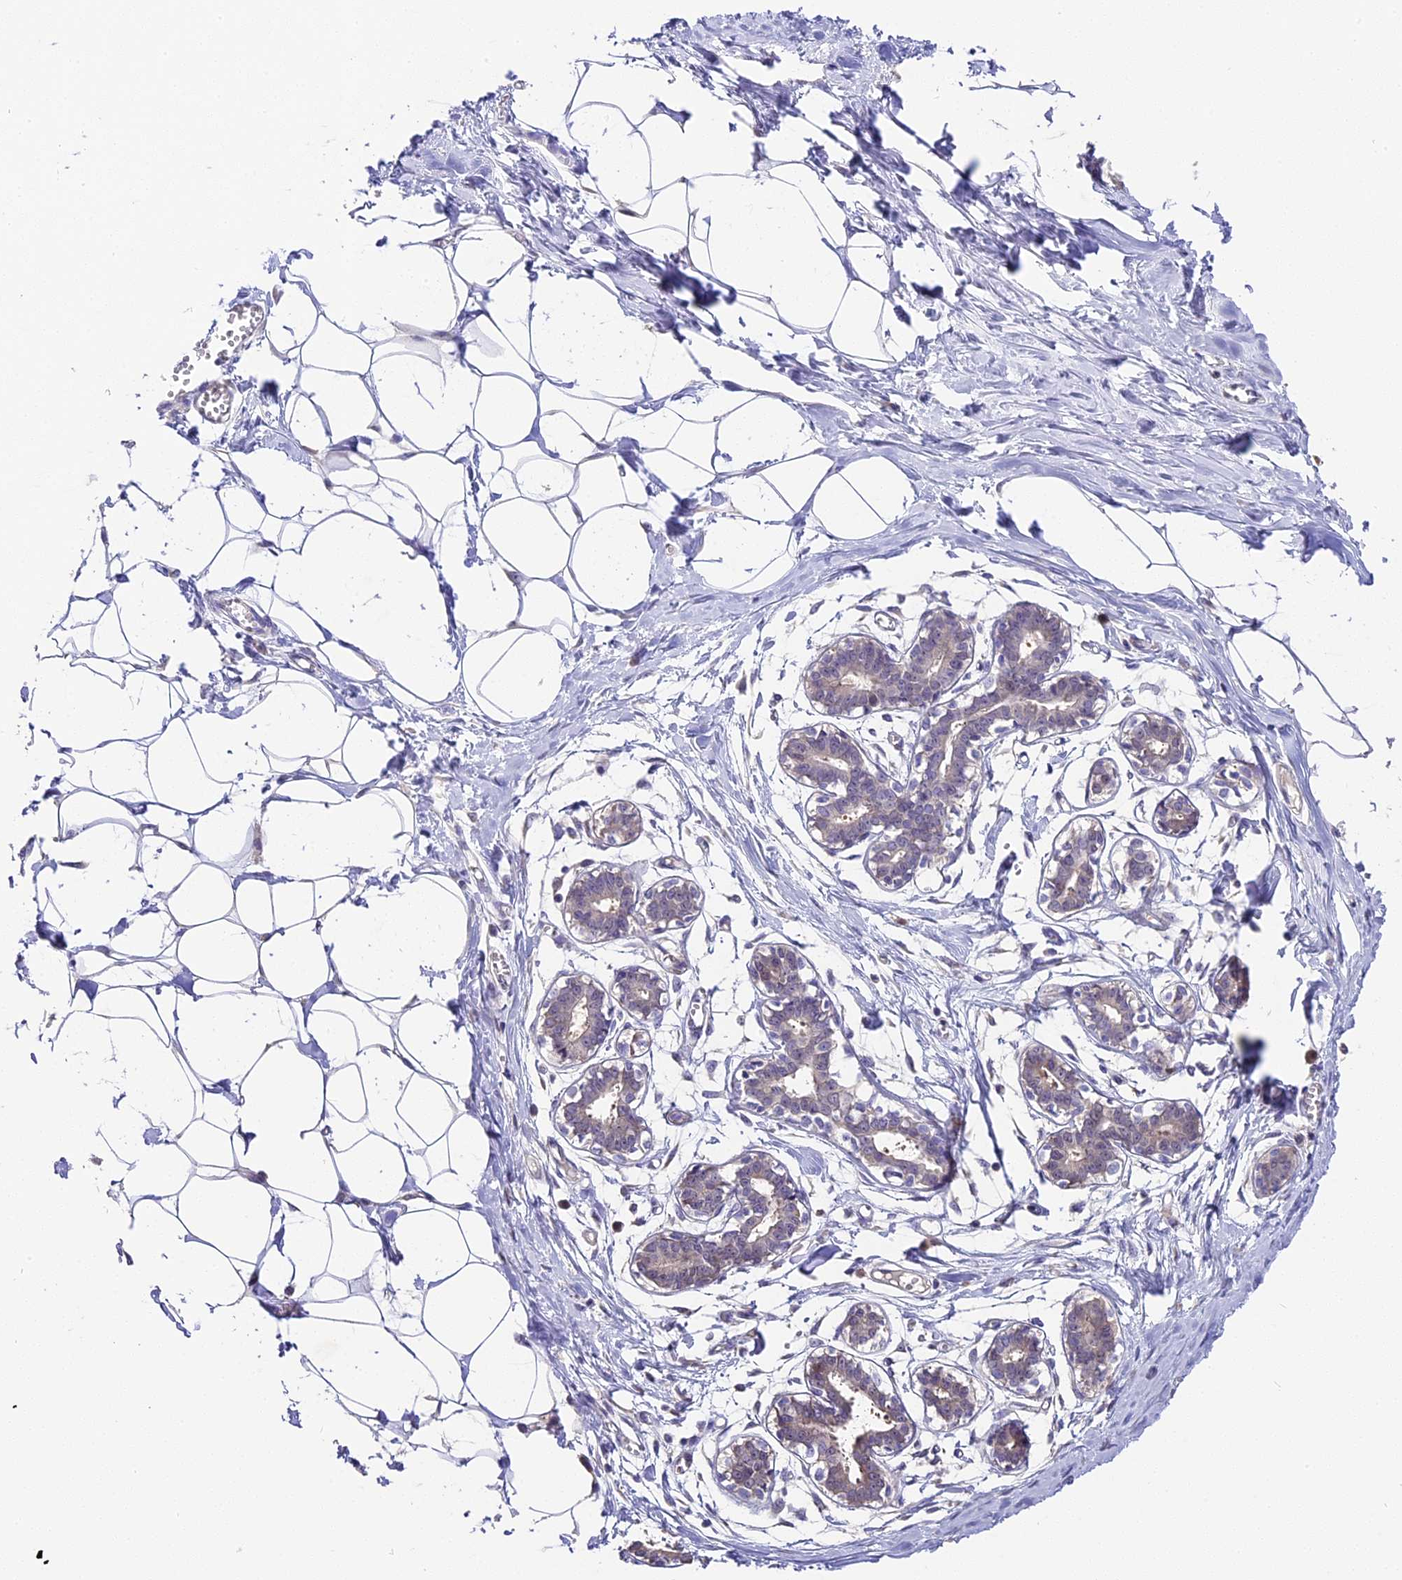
{"staining": {"intensity": "negative", "quantity": "none", "location": "none"}, "tissue": "breast", "cell_type": "Adipocytes", "image_type": "normal", "snomed": [{"axis": "morphology", "description": "Normal tissue, NOS"}, {"axis": "topography", "description": "Breast"}], "caption": "Immunohistochemistry of benign breast exhibits no expression in adipocytes.", "gene": "BSCL2", "patient": {"sex": "female", "age": 27}}